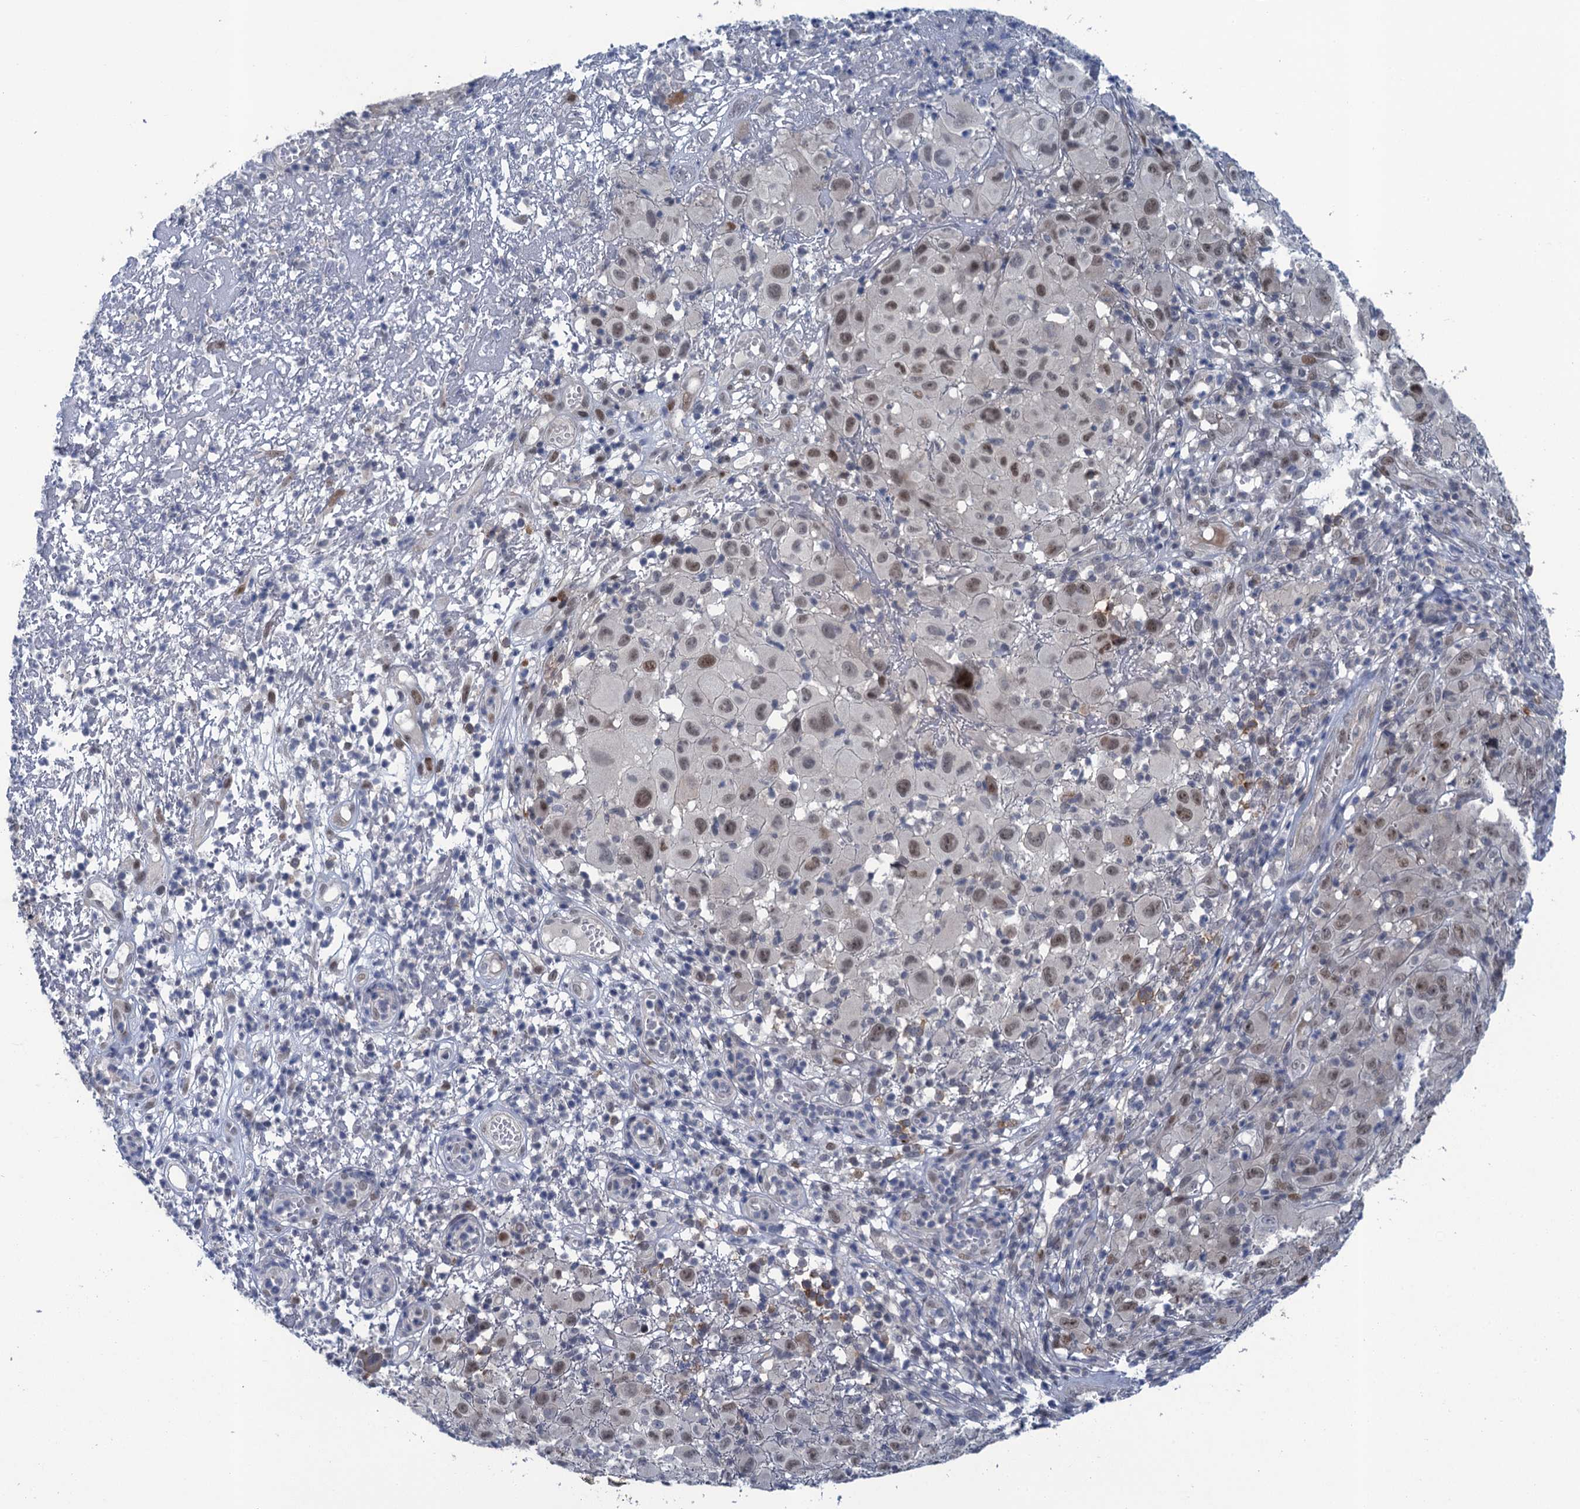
{"staining": {"intensity": "weak", "quantity": ">75%", "location": "nuclear"}, "tissue": "melanoma", "cell_type": "Tumor cells", "image_type": "cancer", "snomed": [{"axis": "morphology", "description": "Malignant melanoma, NOS"}, {"axis": "topography", "description": "Skin"}], "caption": "Malignant melanoma stained for a protein demonstrates weak nuclear positivity in tumor cells.", "gene": "MRFAP1", "patient": {"sex": "male", "age": 73}}